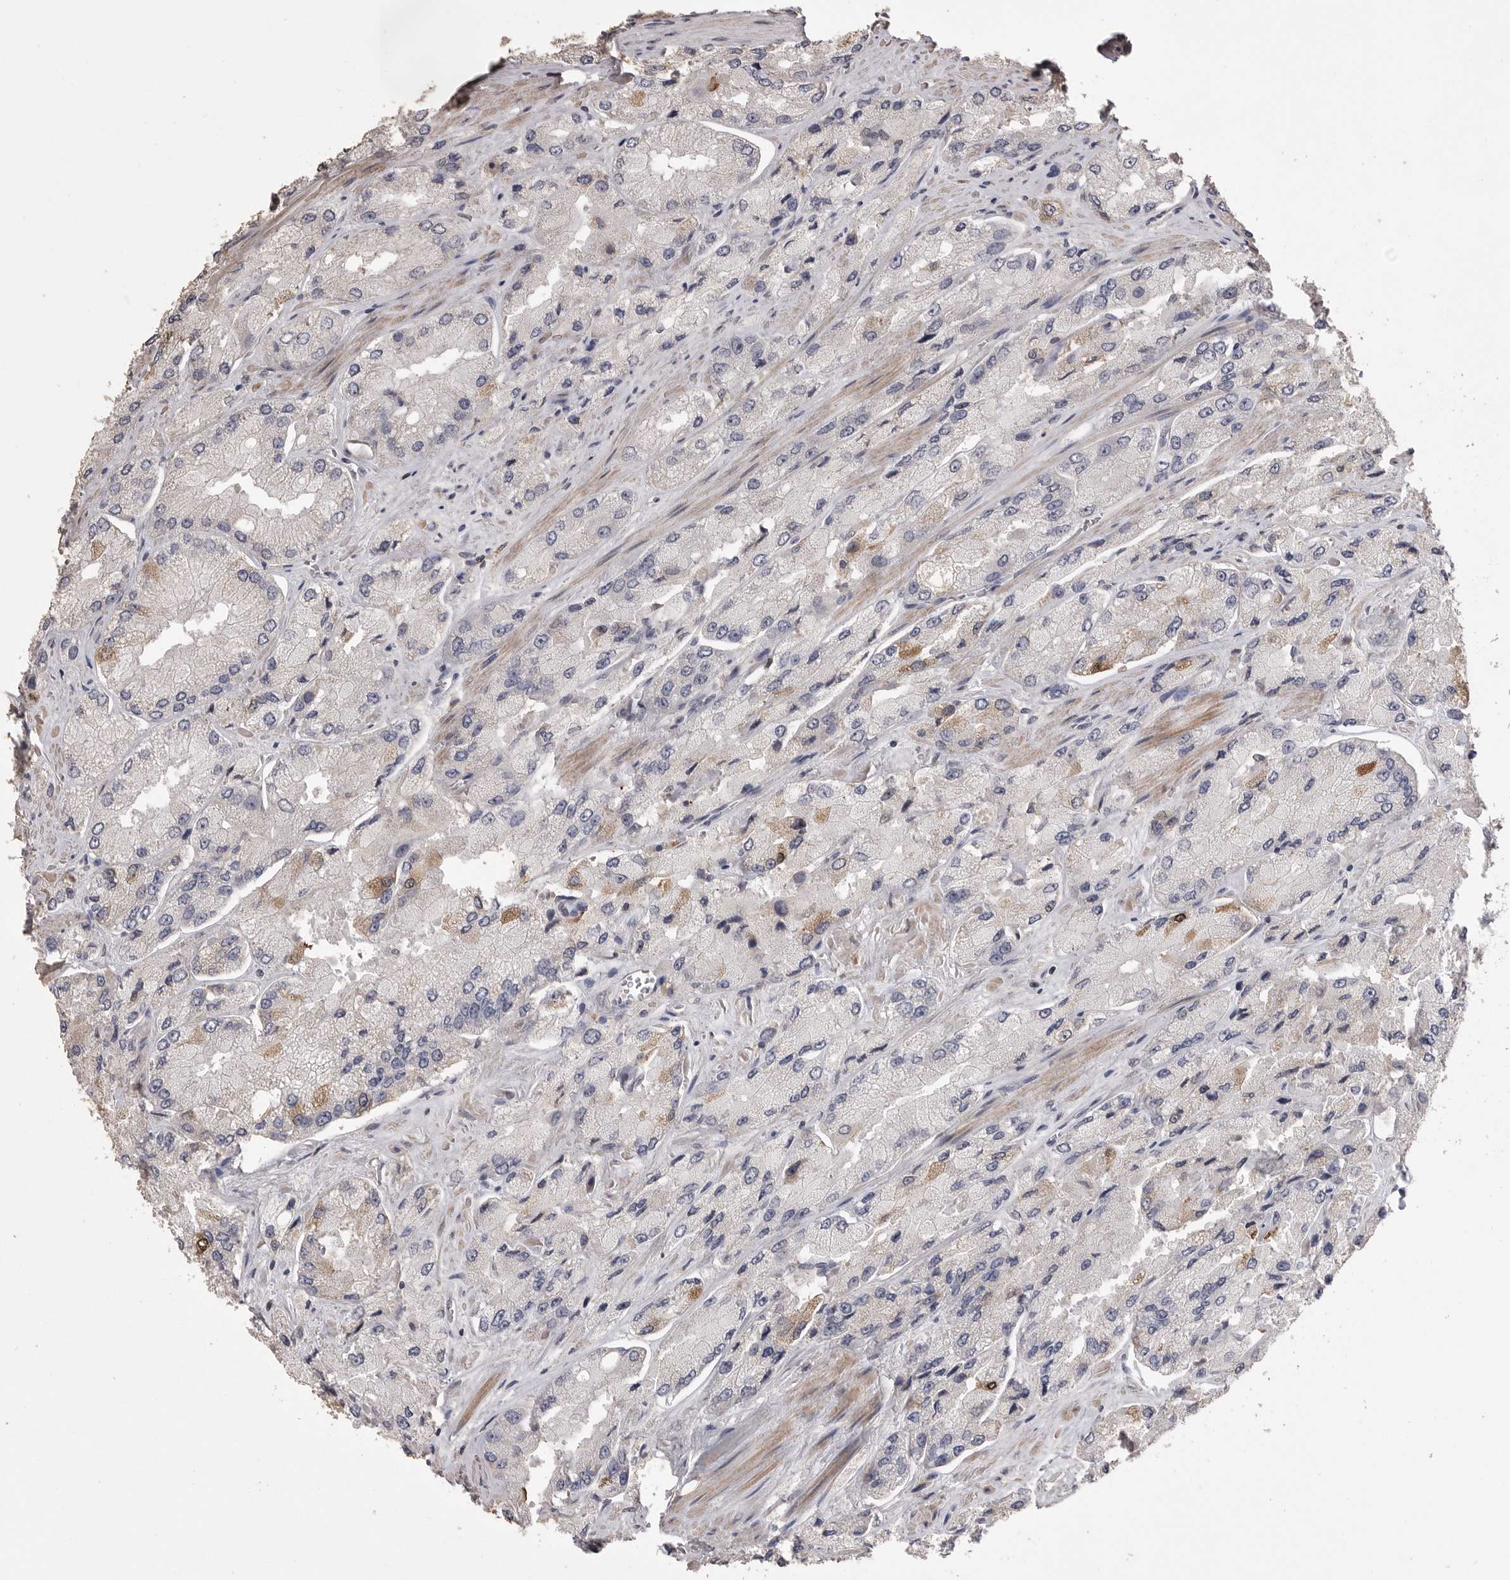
{"staining": {"intensity": "moderate", "quantity": "<25%", "location": "cytoplasmic/membranous"}, "tissue": "prostate cancer", "cell_type": "Tumor cells", "image_type": "cancer", "snomed": [{"axis": "morphology", "description": "Adenocarcinoma, High grade"}, {"axis": "topography", "description": "Prostate"}], "caption": "An image showing moderate cytoplasmic/membranous expression in approximately <25% of tumor cells in prostate cancer (adenocarcinoma (high-grade)), as visualized by brown immunohistochemical staining.", "gene": "MMP7", "patient": {"sex": "male", "age": 58}}